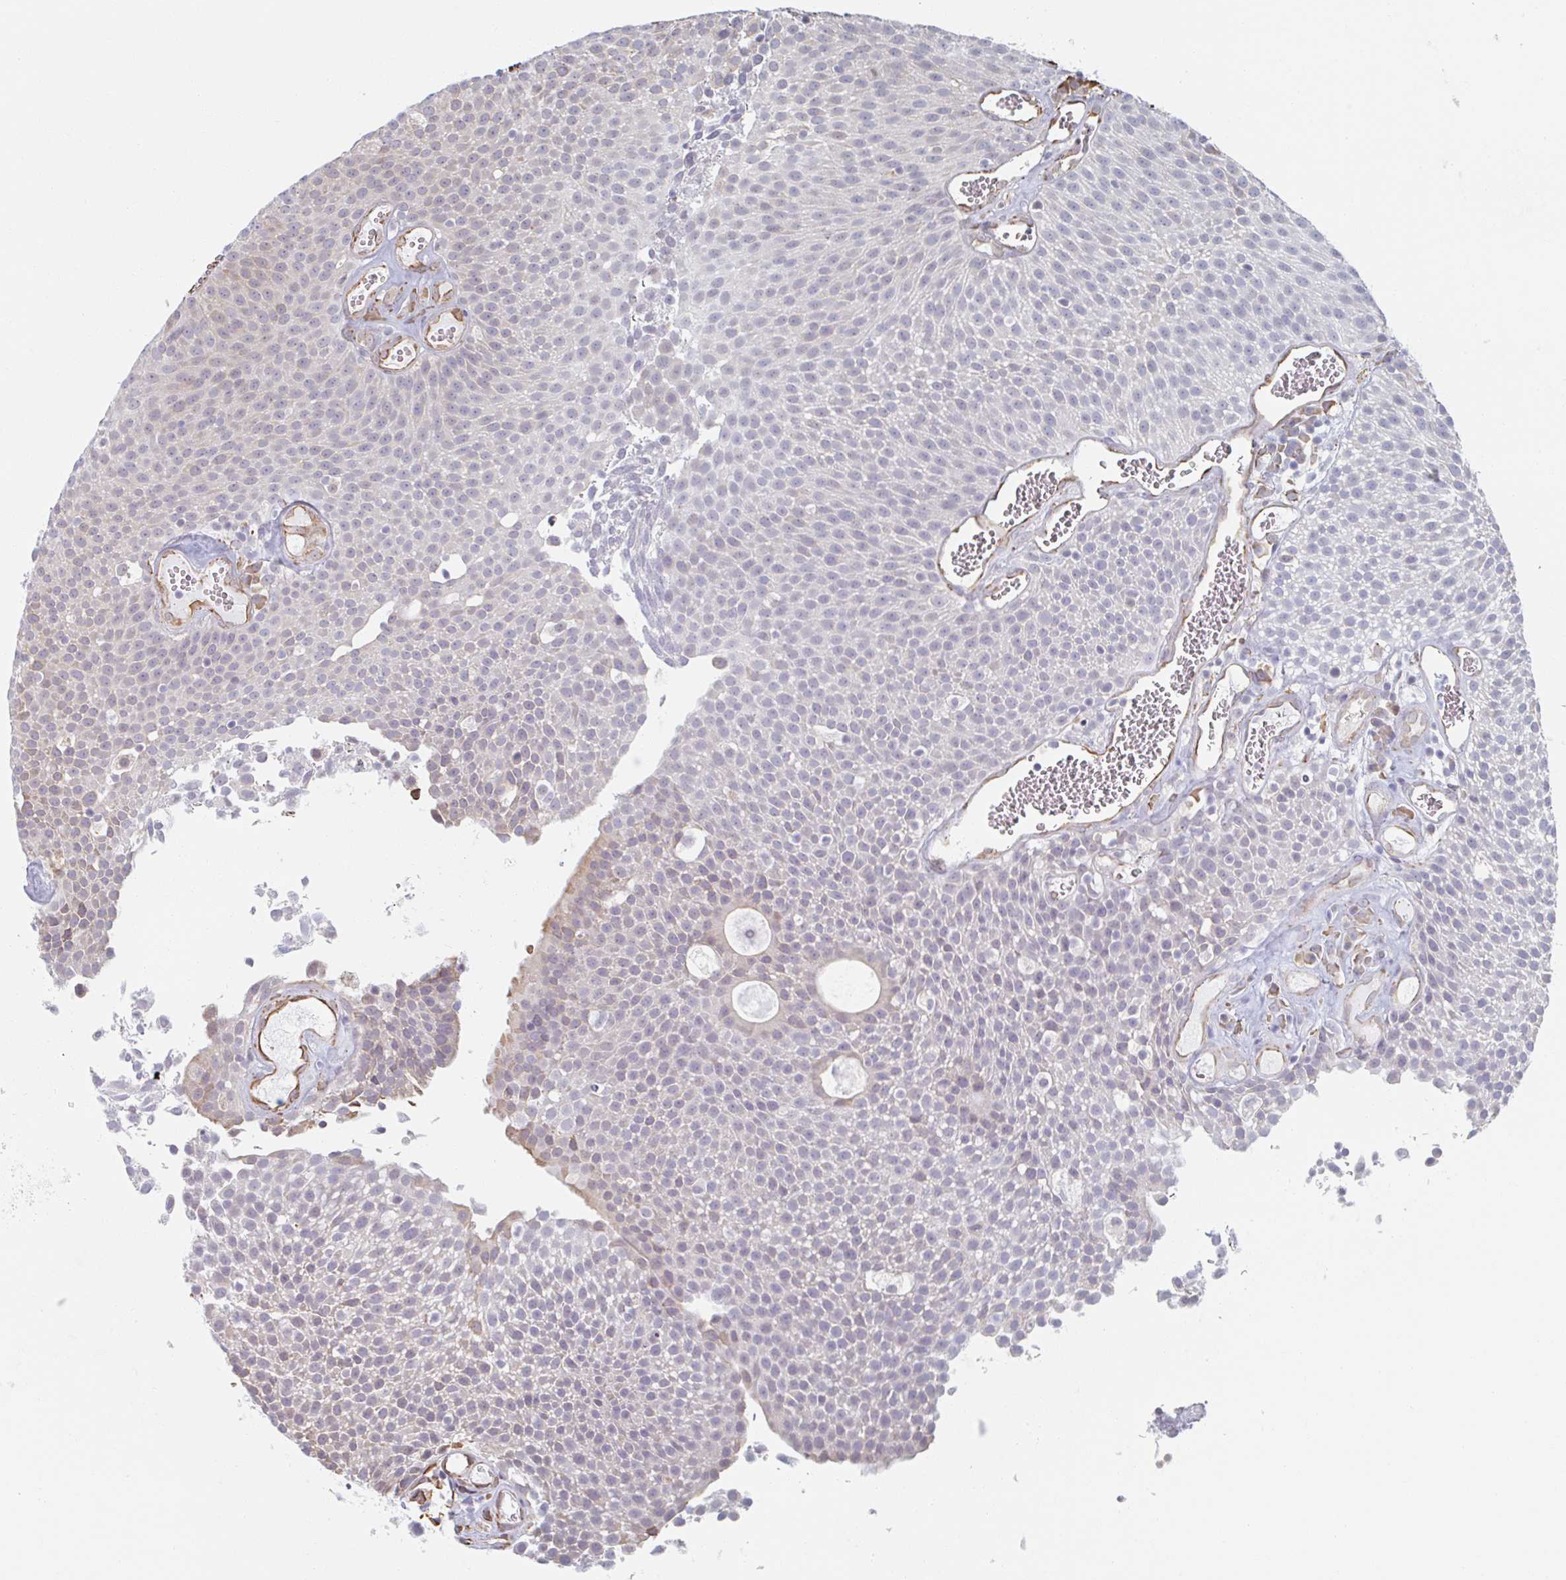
{"staining": {"intensity": "negative", "quantity": "none", "location": "none"}, "tissue": "urothelial cancer", "cell_type": "Tumor cells", "image_type": "cancer", "snomed": [{"axis": "morphology", "description": "Urothelial carcinoma, Low grade"}, {"axis": "topography", "description": "Urinary bladder"}], "caption": "An immunohistochemistry (IHC) histopathology image of urothelial carcinoma (low-grade) is shown. There is no staining in tumor cells of urothelial carcinoma (low-grade).", "gene": "RAB5IF", "patient": {"sex": "female", "age": 79}}